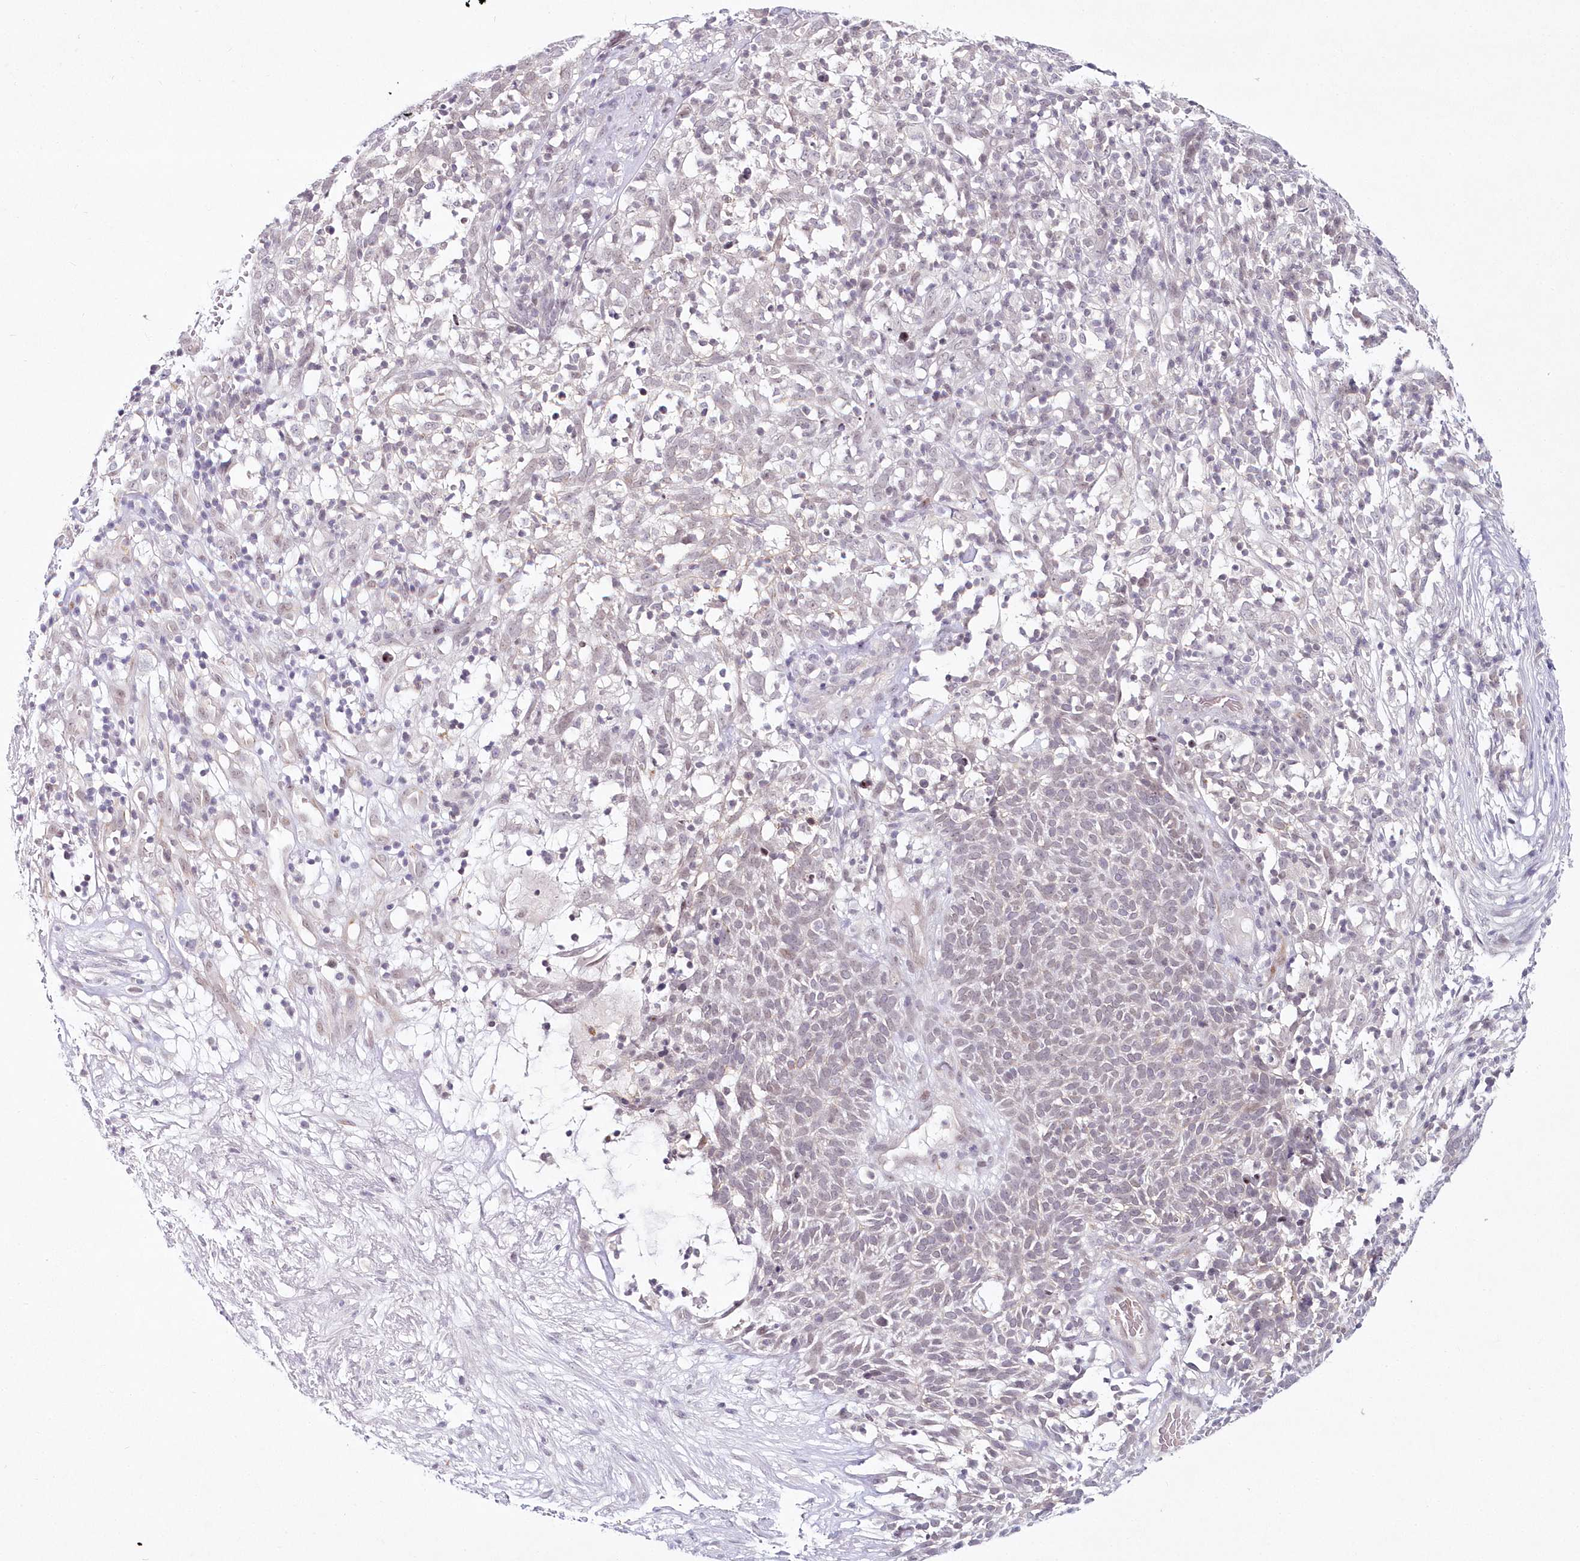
{"staining": {"intensity": "negative", "quantity": "none", "location": "none"}, "tissue": "skin cancer", "cell_type": "Tumor cells", "image_type": "cancer", "snomed": [{"axis": "morphology", "description": "Squamous cell carcinoma, NOS"}, {"axis": "topography", "description": "Skin"}], "caption": "IHC histopathology image of neoplastic tissue: squamous cell carcinoma (skin) stained with DAB (3,3'-diaminobenzidine) shows no significant protein positivity in tumor cells.", "gene": "HYCC2", "patient": {"sex": "female", "age": 90}}